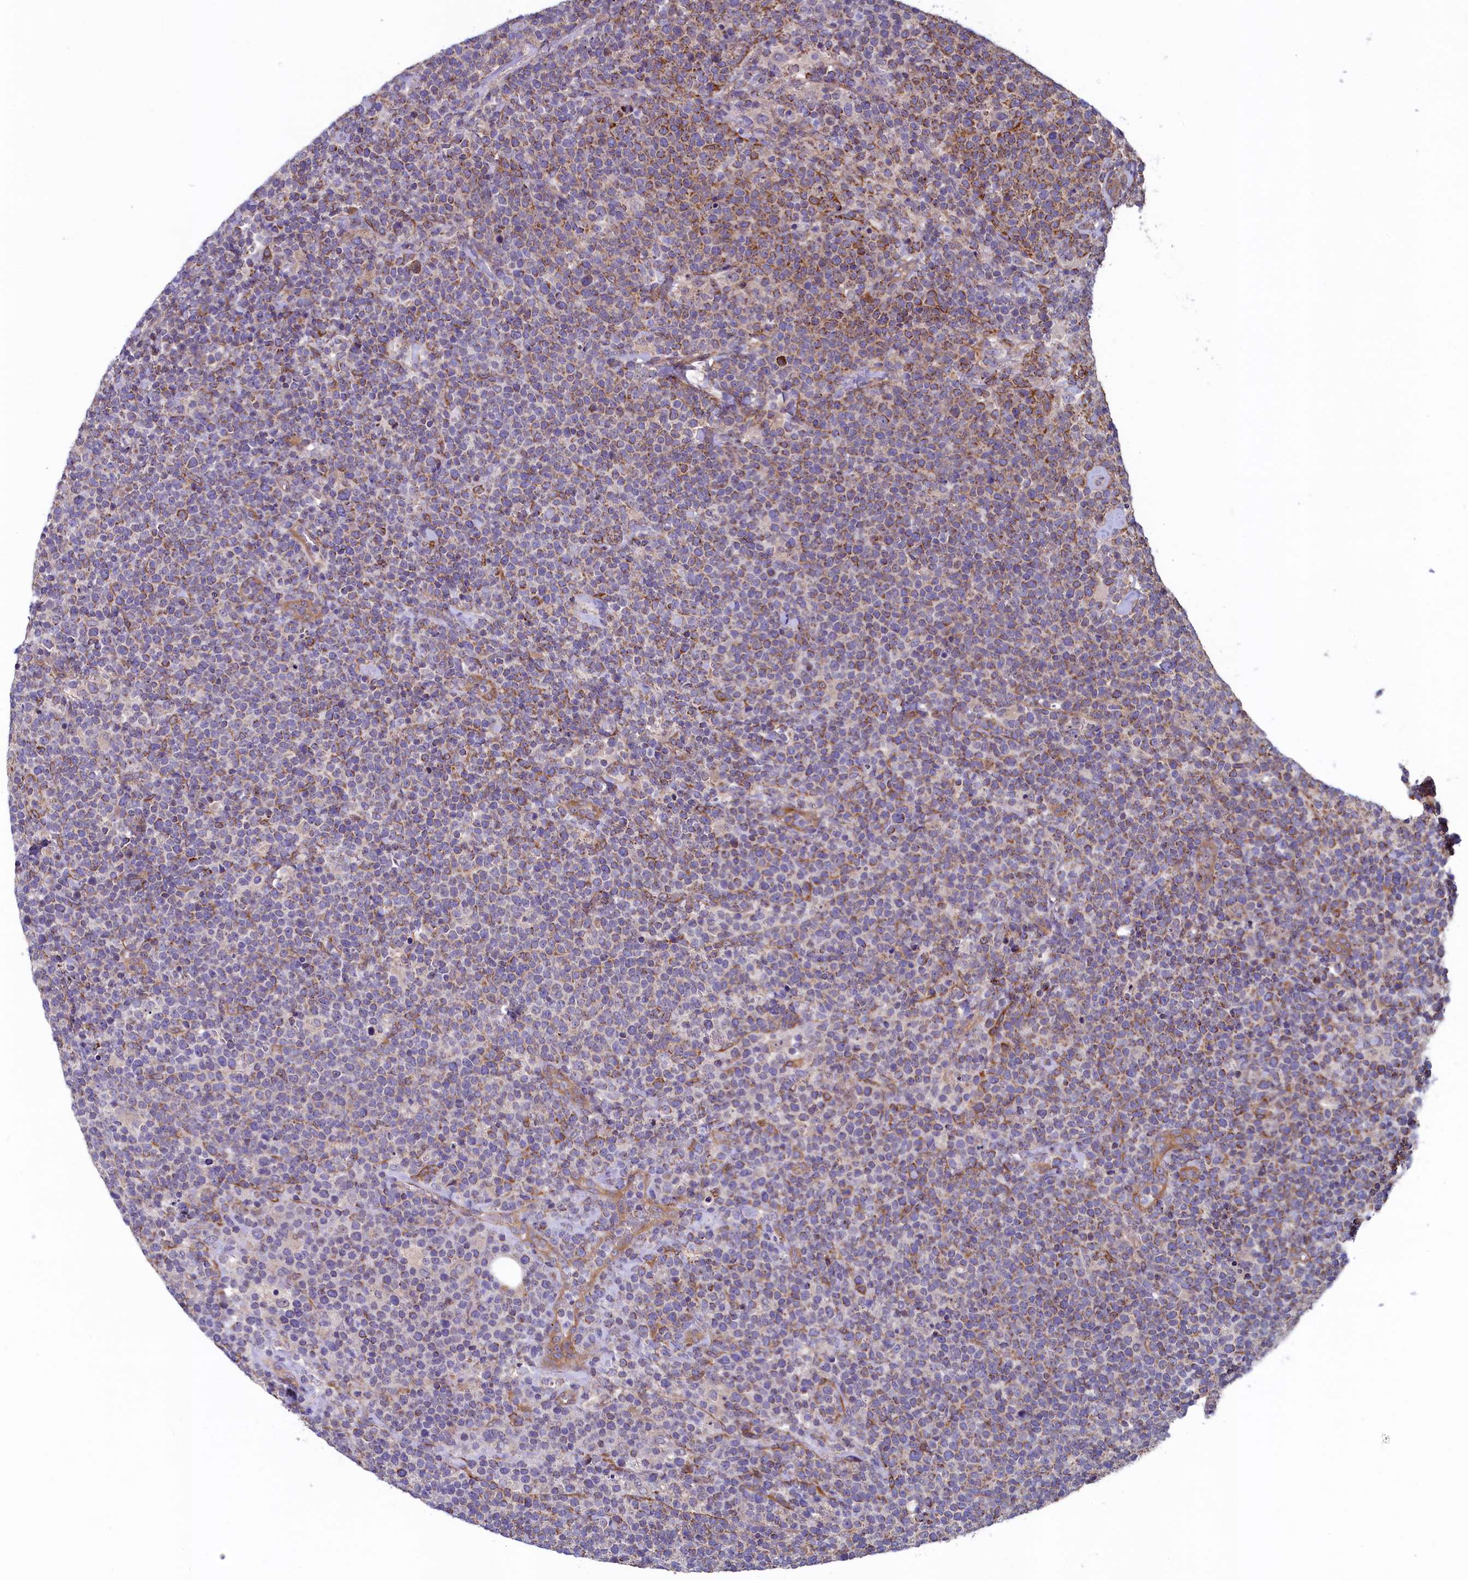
{"staining": {"intensity": "moderate", "quantity": "<25%", "location": "cytoplasmic/membranous"}, "tissue": "lymphoma", "cell_type": "Tumor cells", "image_type": "cancer", "snomed": [{"axis": "morphology", "description": "Malignant lymphoma, non-Hodgkin's type, High grade"}, {"axis": "topography", "description": "Lymph node"}], "caption": "Malignant lymphoma, non-Hodgkin's type (high-grade) stained with immunohistochemistry shows moderate cytoplasmic/membranous staining in about <25% of tumor cells.", "gene": "SPATA2L", "patient": {"sex": "male", "age": 61}}